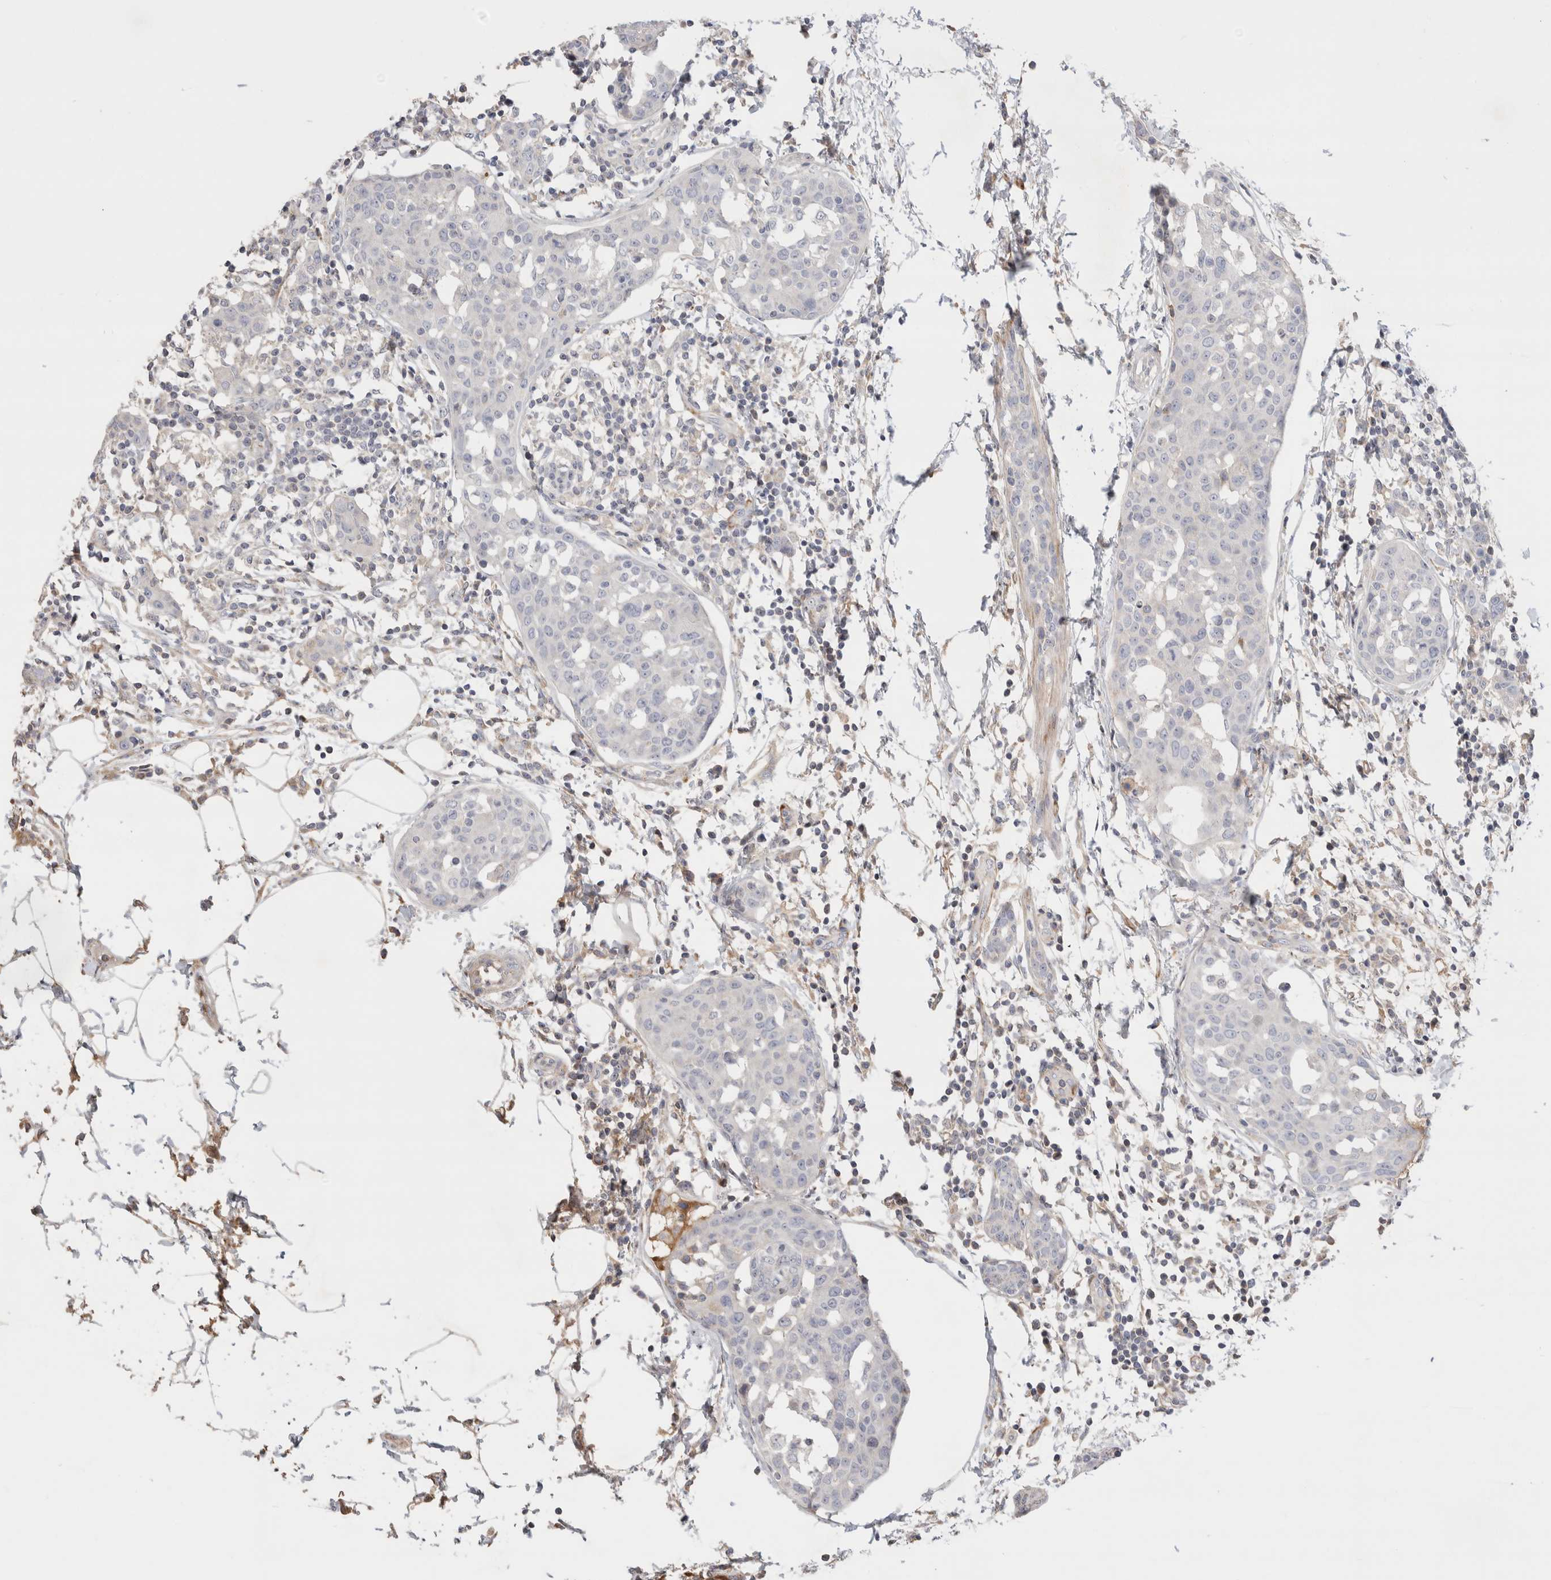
{"staining": {"intensity": "negative", "quantity": "none", "location": "none"}, "tissue": "breast cancer", "cell_type": "Tumor cells", "image_type": "cancer", "snomed": [{"axis": "morphology", "description": "Normal tissue, NOS"}, {"axis": "morphology", "description": "Duct carcinoma"}, {"axis": "topography", "description": "Breast"}], "caption": "A micrograph of human breast cancer (infiltrating ductal carcinoma) is negative for staining in tumor cells.", "gene": "ECHDC2", "patient": {"sex": "female", "age": 37}}